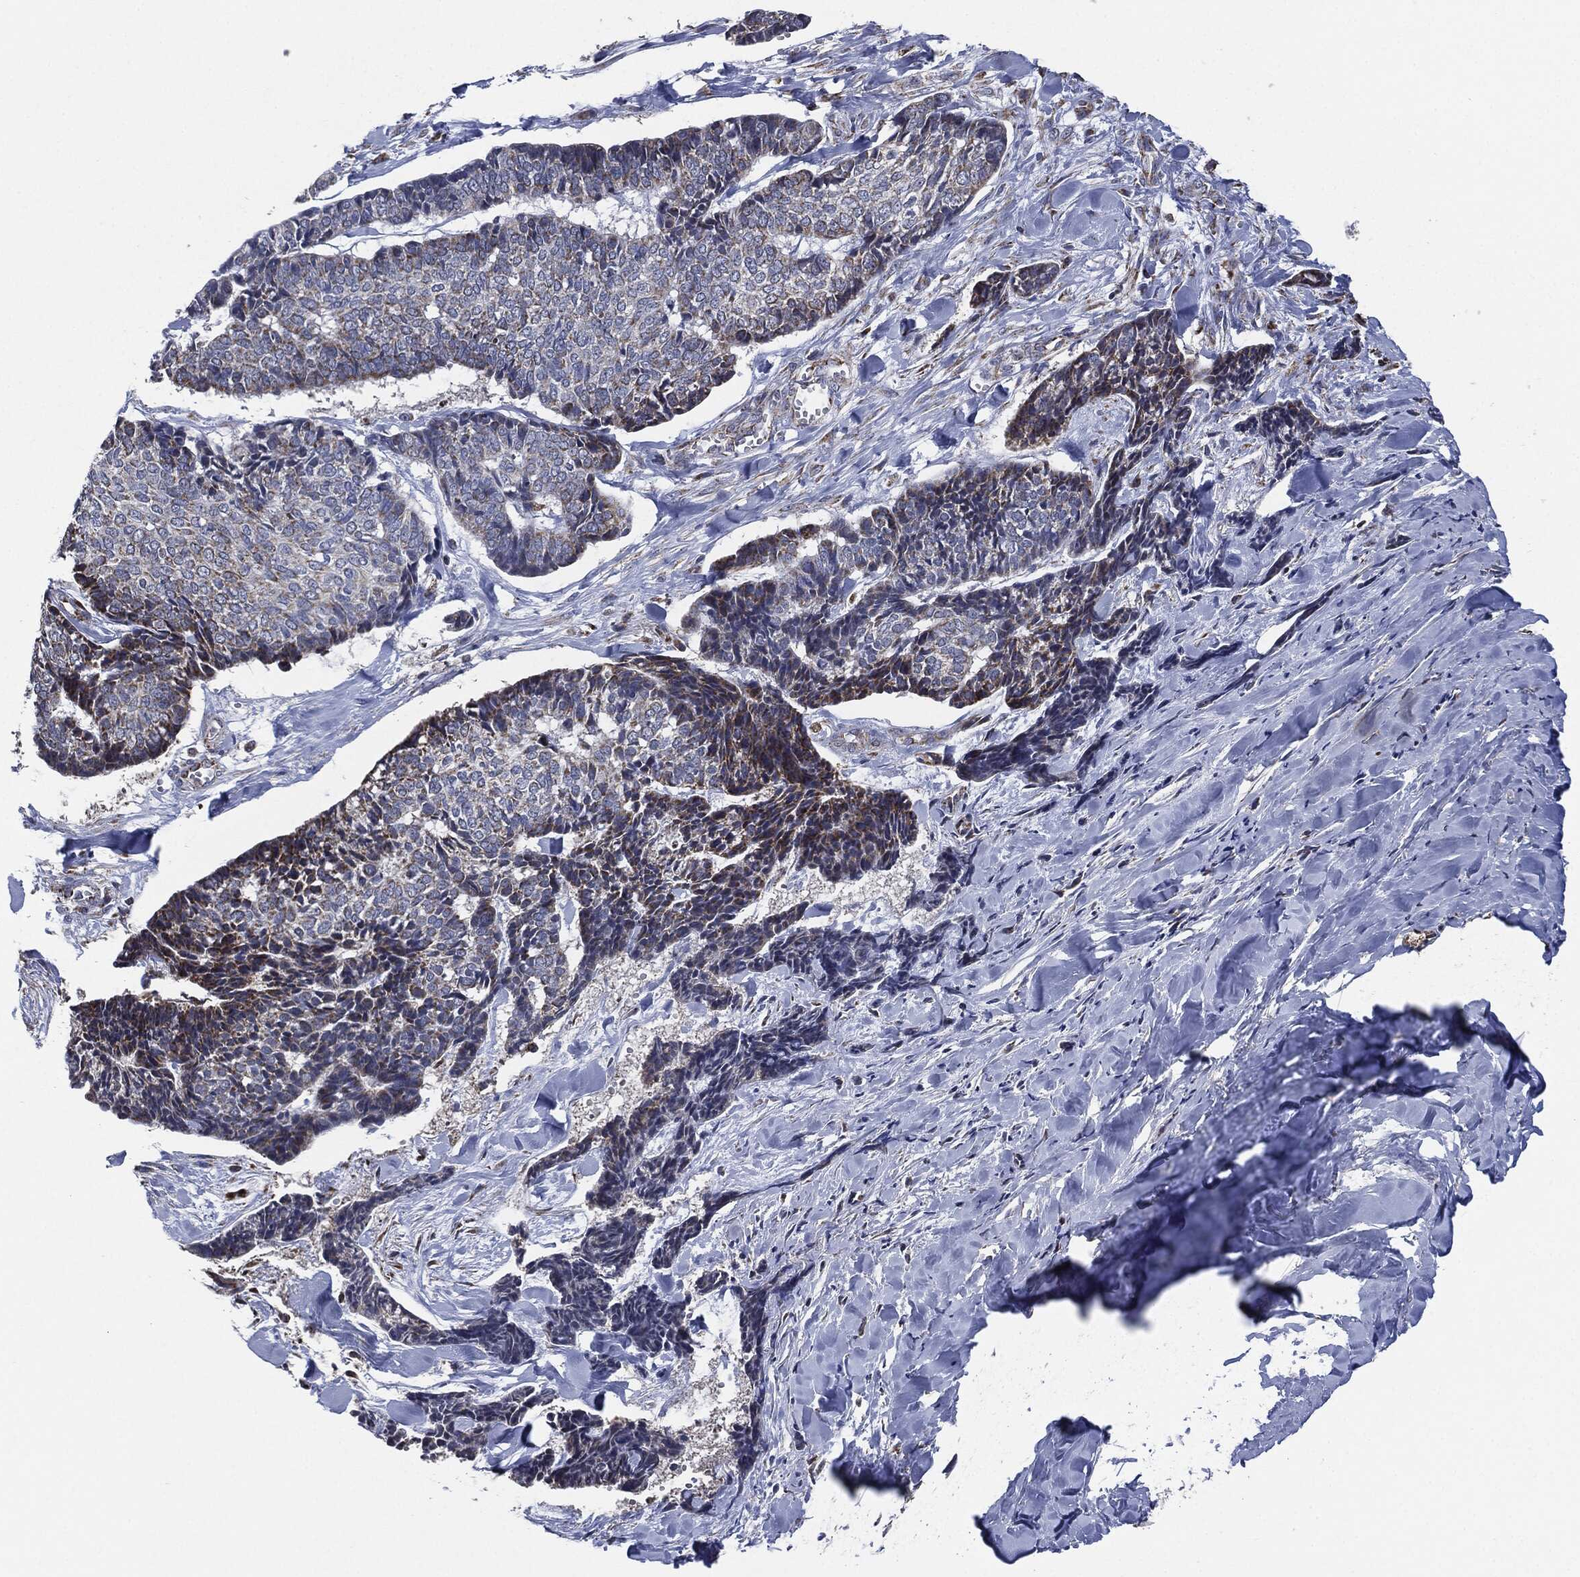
{"staining": {"intensity": "moderate", "quantity": "<25%", "location": "cytoplasmic/membranous"}, "tissue": "skin cancer", "cell_type": "Tumor cells", "image_type": "cancer", "snomed": [{"axis": "morphology", "description": "Basal cell carcinoma"}, {"axis": "topography", "description": "Skin"}], "caption": "Immunohistochemistry of skin cancer (basal cell carcinoma) demonstrates low levels of moderate cytoplasmic/membranous staining in about <25% of tumor cells. (Brightfield microscopy of DAB IHC at high magnification).", "gene": "NDUFV2", "patient": {"sex": "male", "age": 86}}